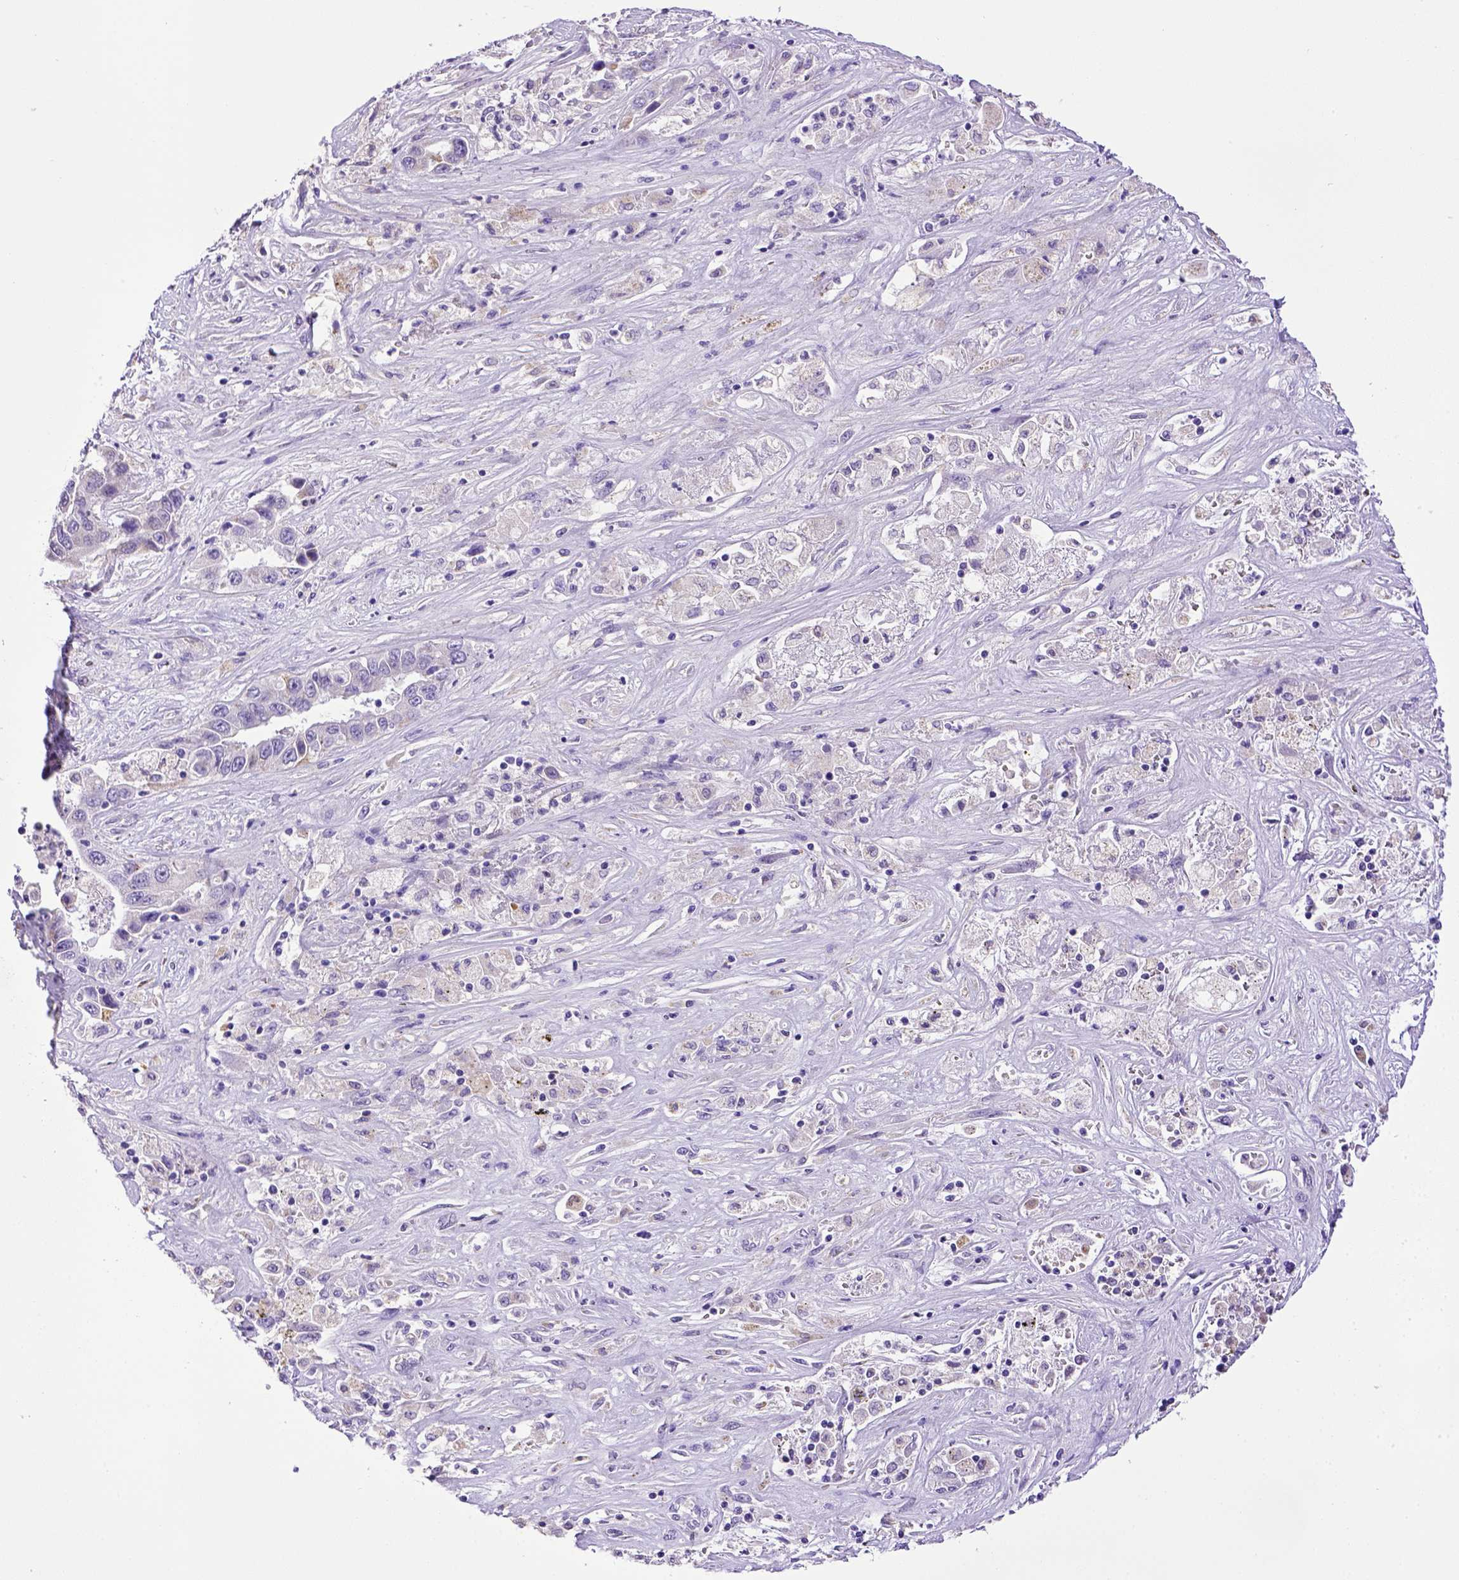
{"staining": {"intensity": "negative", "quantity": "none", "location": "none"}, "tissue": "liver cancer", "cell_type": "Tumor cells", "image_type": "cancer", "snomed": [{"axis": "morphology", "description": "Cholangiocarcinoma"}, {"axis": "topography", "description": "Liver"}], "caption": "High magnification brightfield microscopy of cholangiocarcinoma (liver) stained with DAB (brown) and counterstained with hematoxylin (blue): tumor cells show no significant expression.", "gene": "SPEF1", "patient": {"sex": "female", "age": 52}}